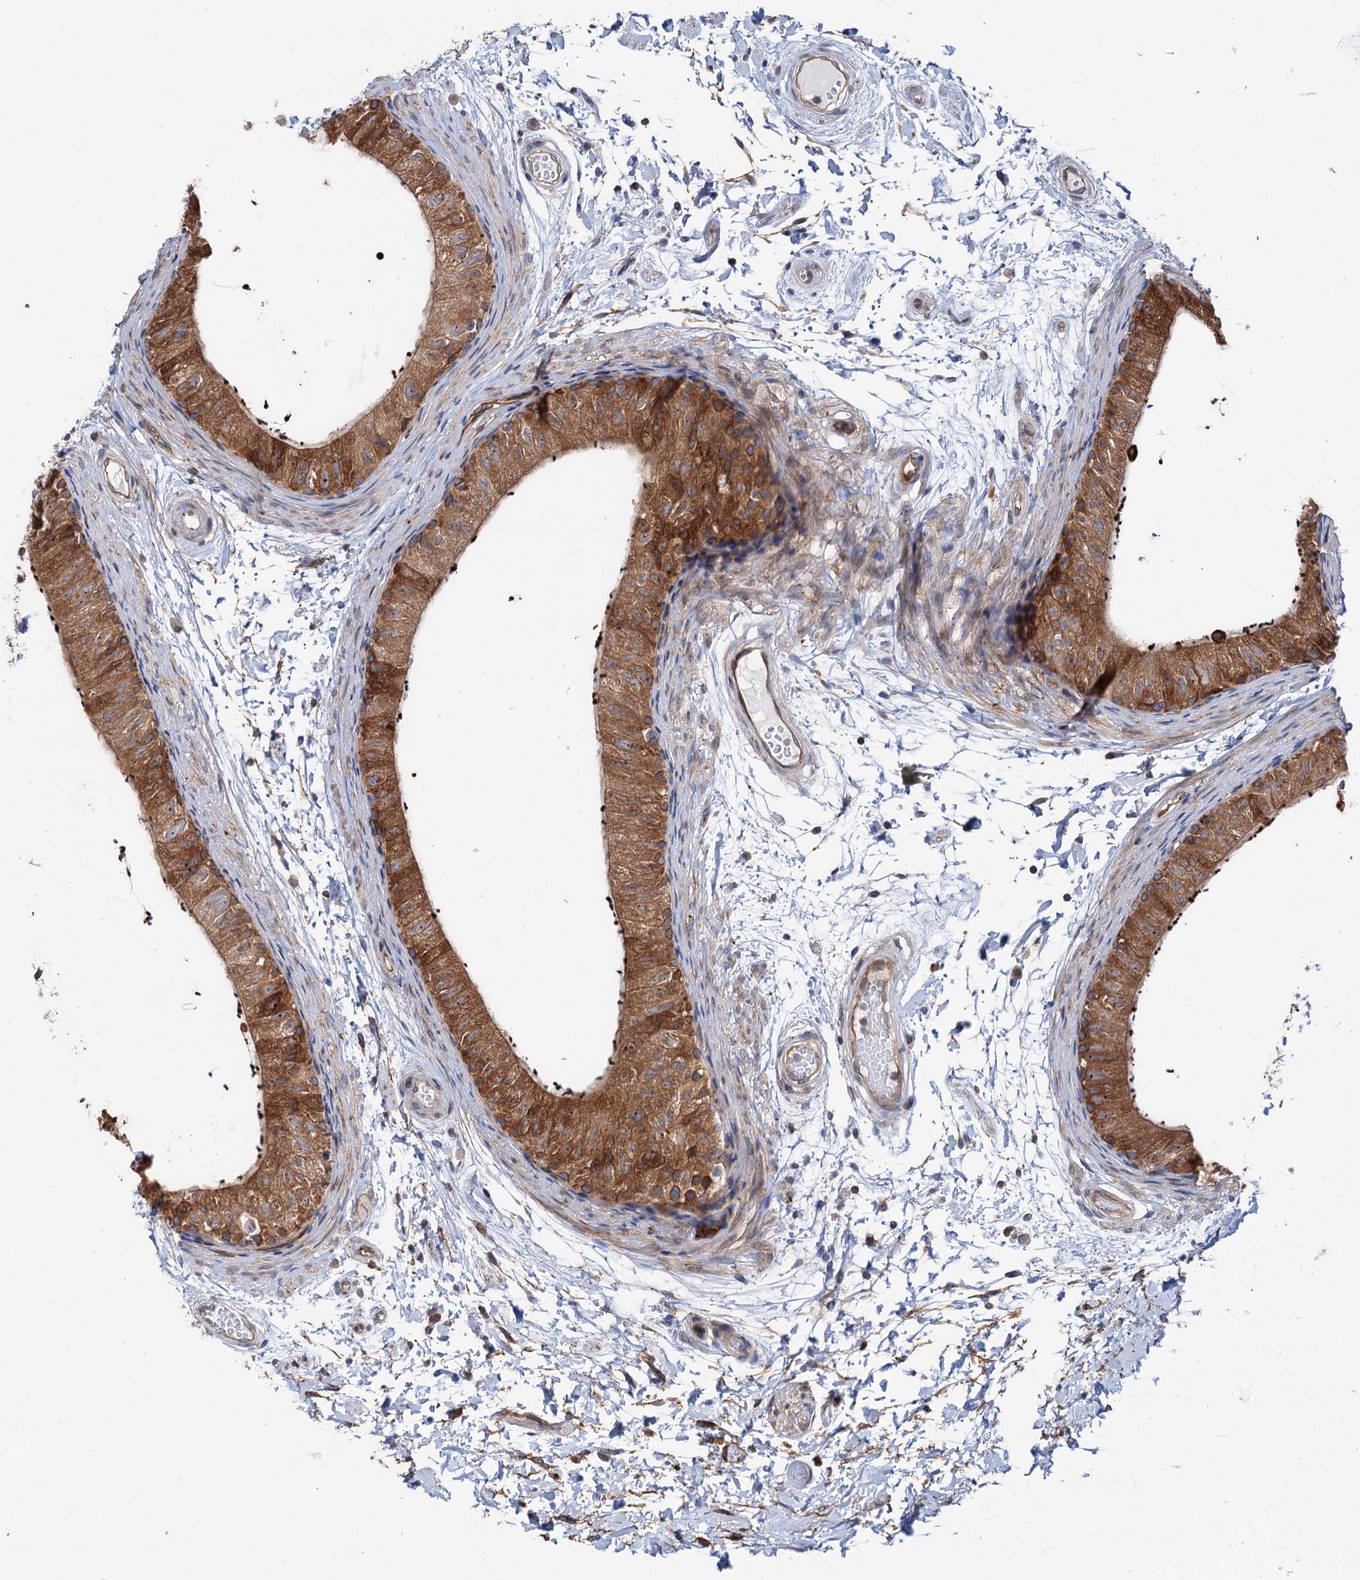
{"staining": {"intensity": "strong", "quantity": ">75%", "location": "cytoplasmic/membranous"}, "tissue": "epididymis", "cell_type": "Glandular cells", "image_type": "normal", "snomed": [{"axis": "morphology", "description": "Normal tissue, NOS"}, {"axis": "topography", "description": "Epididymis"}], "caption": "Epididymis stained with DAB (3,3'-diaminobenzidine) immunohistochemistry displays high levels of strong cytoplasmic/membranous staining in about >75% of glandular cells. The protein of interest is stained brown, and the nuclei are stained in blue (DAB (3,3'-diaminobenzidine) IHC with brightfield microscopy, high magnification).", "gene": "PTDSS2", "patient": {"sex": "male", "age": 50}}